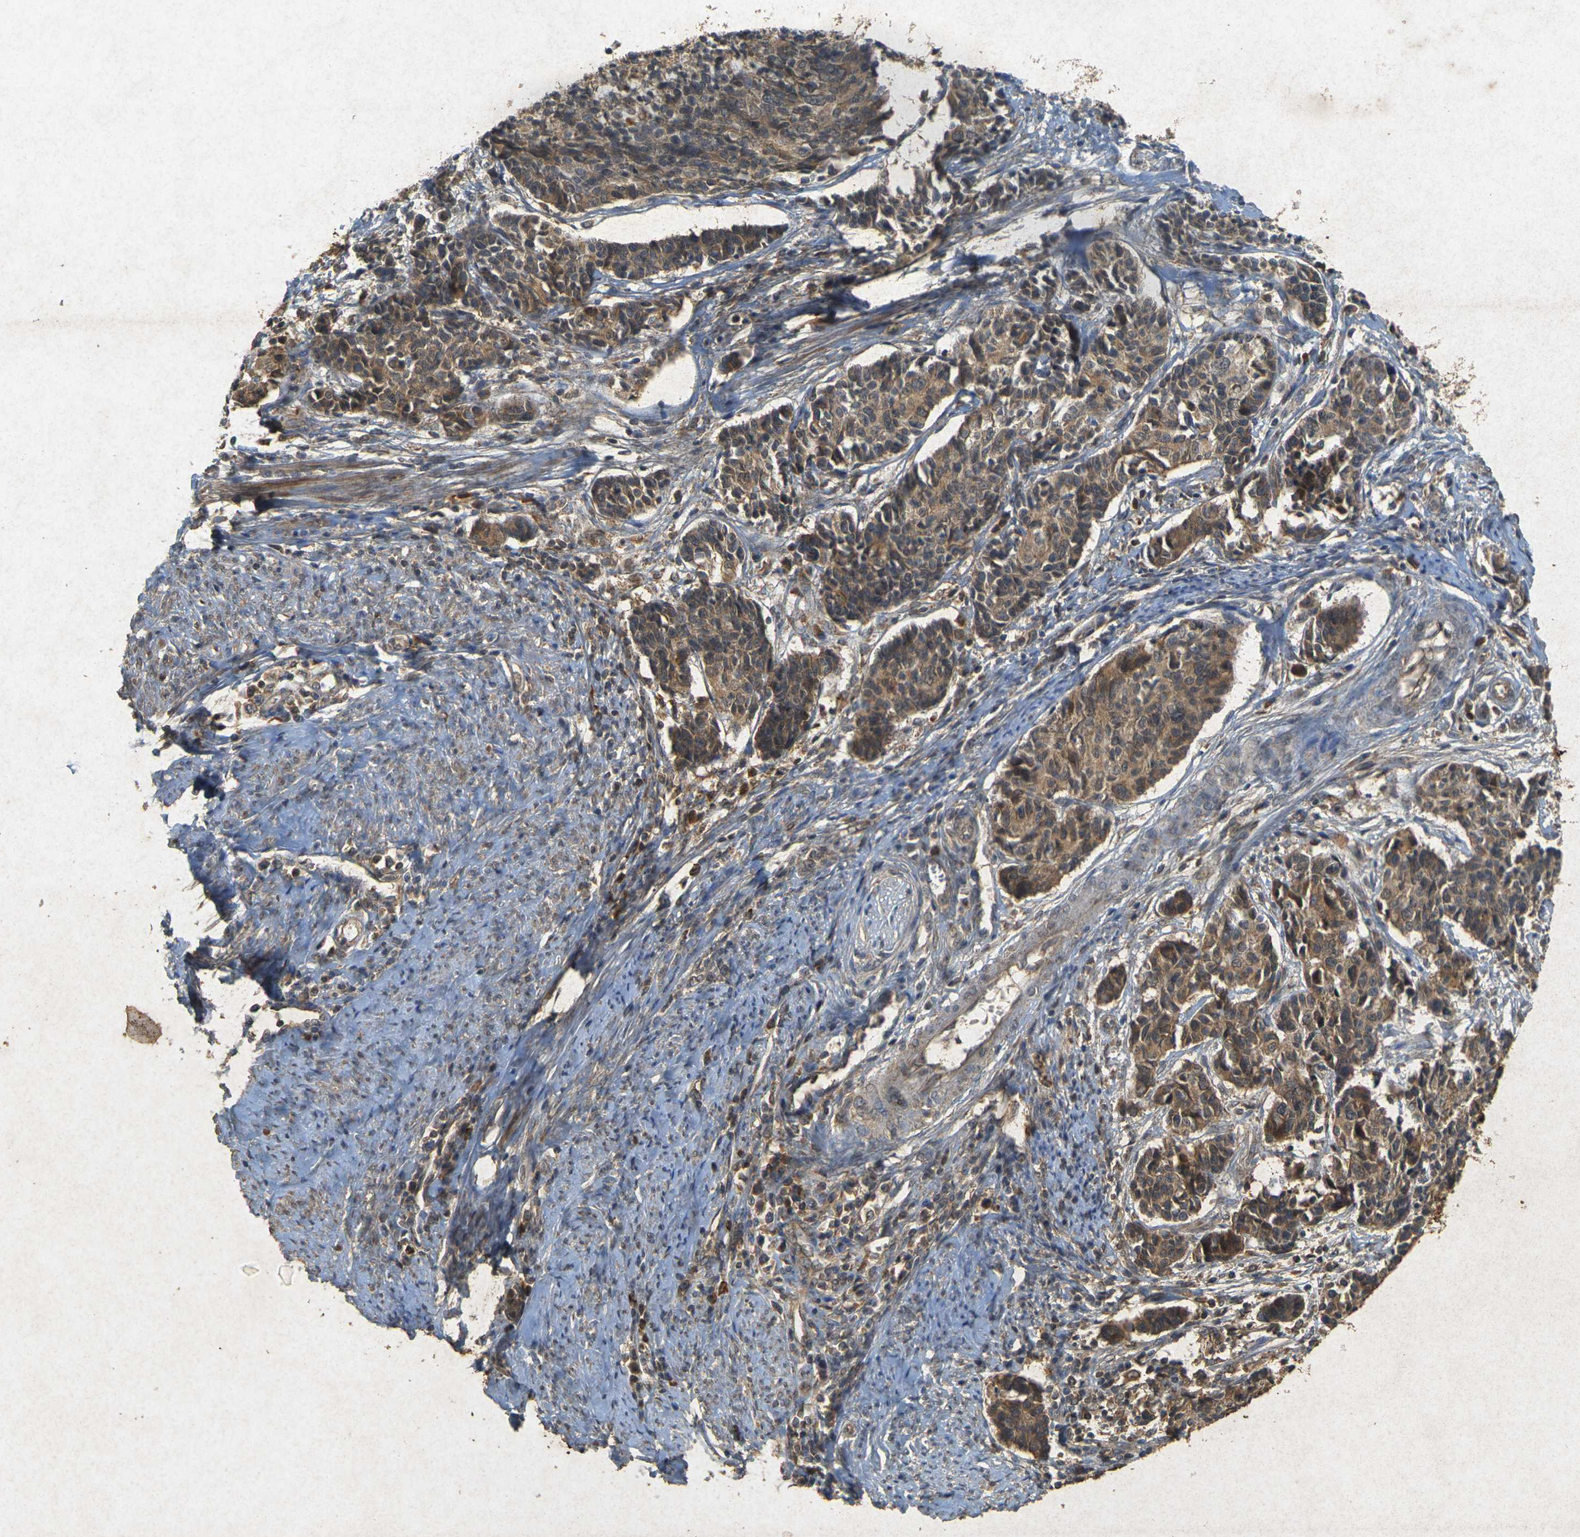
{"staining": {"intensity": "moderate", "quantity": ">75%", "location": "cytoplasmic/membranous"}, "tissue": "cervical cancer", "cell_type": "Tumor cells", "image_type": "cancer", "snomed": [{"axis": "morphology", "description": "Normal tissue, NOS"}, {"axis": "morphology", "description": "Squamous cell carcinoma, NOS"}, {"axis": "topography", "description": "Cervix"}], "caption": "Protein expression analysis of cervical cancer (squamous cell carcinoma) exhibits moderate cytoplasmic/membranous staining in approximately >75% of tumor cells.", "gene": "ERN1", "patient": {"sex": "female", "age": 35}}